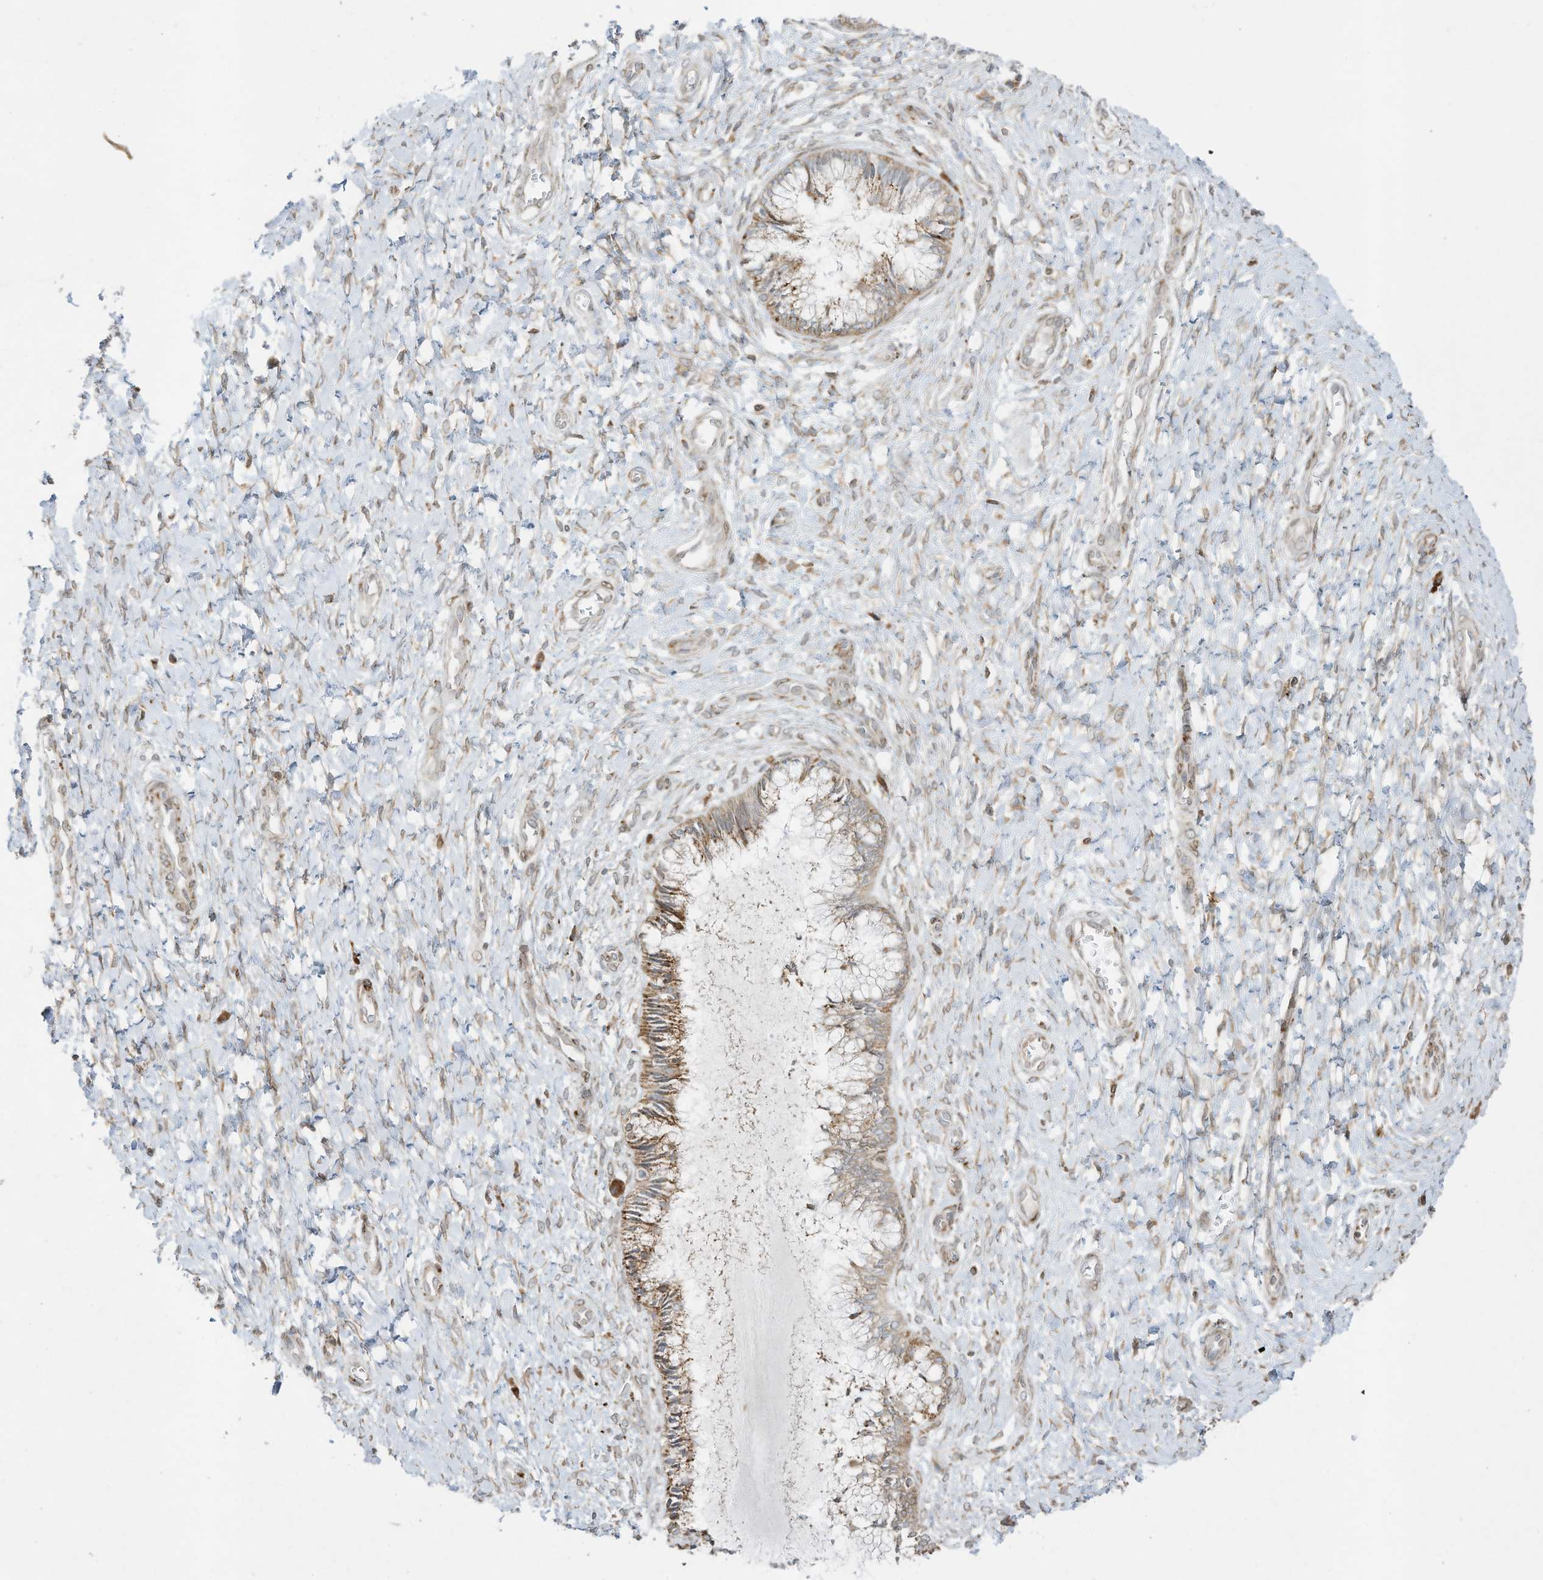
{"staining": {"intensity": "weak", "quantity": ">75%", "location": "cytoplasmic/membranous"}, "tissue": "cervix", "cell_type": "Glandular cells", "image_type": "normal", "snomed": [{"axis": "morphology", "description": "Normal tissue, NOS"}, {"axis": "topography", "description": "Cervix"}], "caption": "The micrograph shows immunohistochemical staining of normal cervix. There is weak cytoplasmic/membranous staining is identified in about >75% of glandular cells. The protein of interest is shown in brown color, while the nuclei are stained blue.", "gene": "PTK6", "patient": {"sex": "female", "age": 55}}